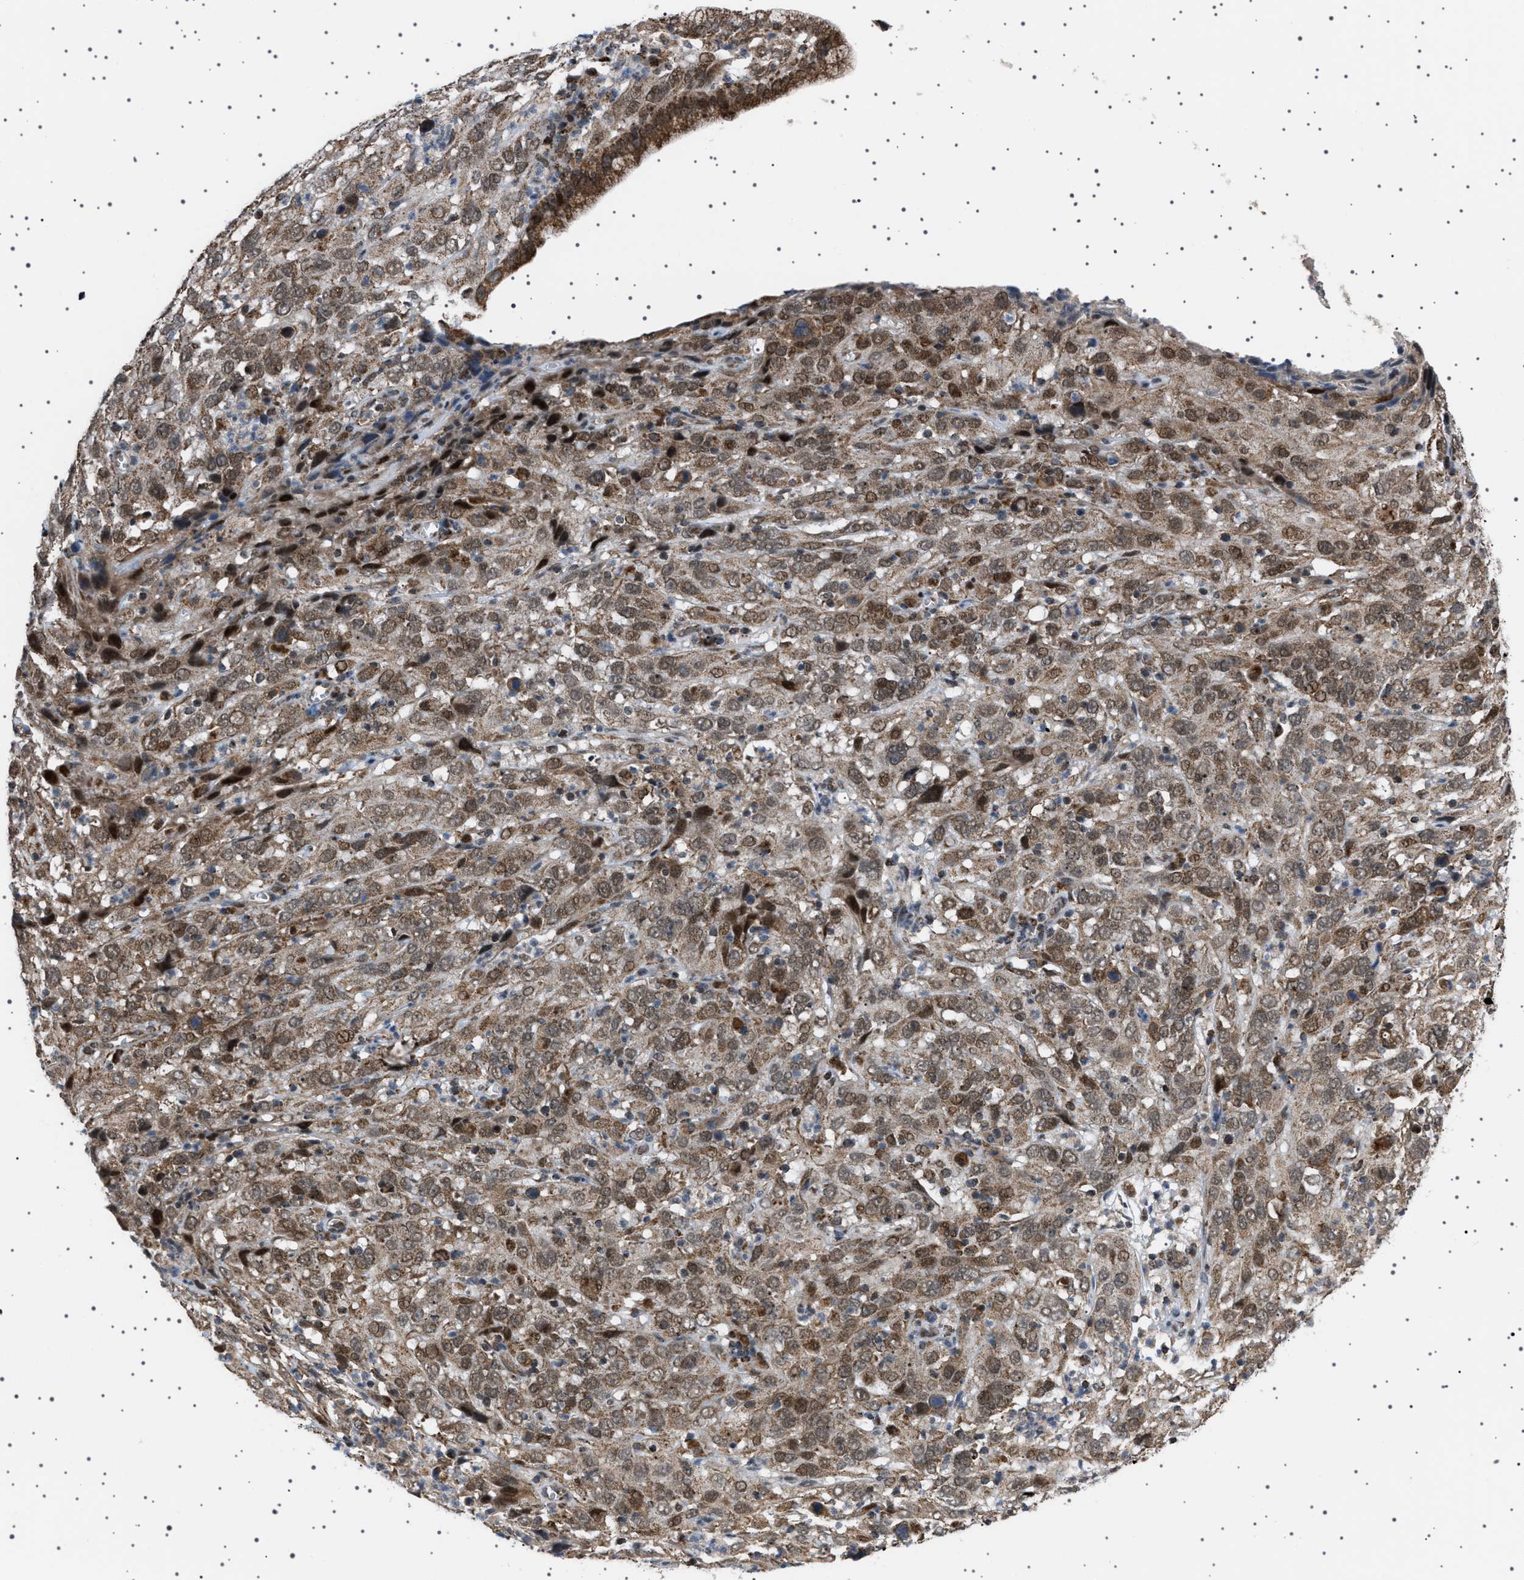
{"staining": {"intensity": "moderate", "quantity": ">75%", "location": "cytoplasmic/membranous,nuclear"}, "tissue": "cervical cancer", "cell_type": "Tumor cells", "image_type": "cancer", "snomed": [{"axis": "morphology", "description": "Squamous cell carcinoma, NOS"}, {"axis": "topography", "description": "Cervix"}], "caption": "Human cervical cancer (squamous cell carcinoma) stained with a brown dye reveals moderate cytoplasmic/membranous and nuclear positive staining in about >75% of tumor cells.", "gene": "MELK", "patient": {"sex": "female", "age": 32}}